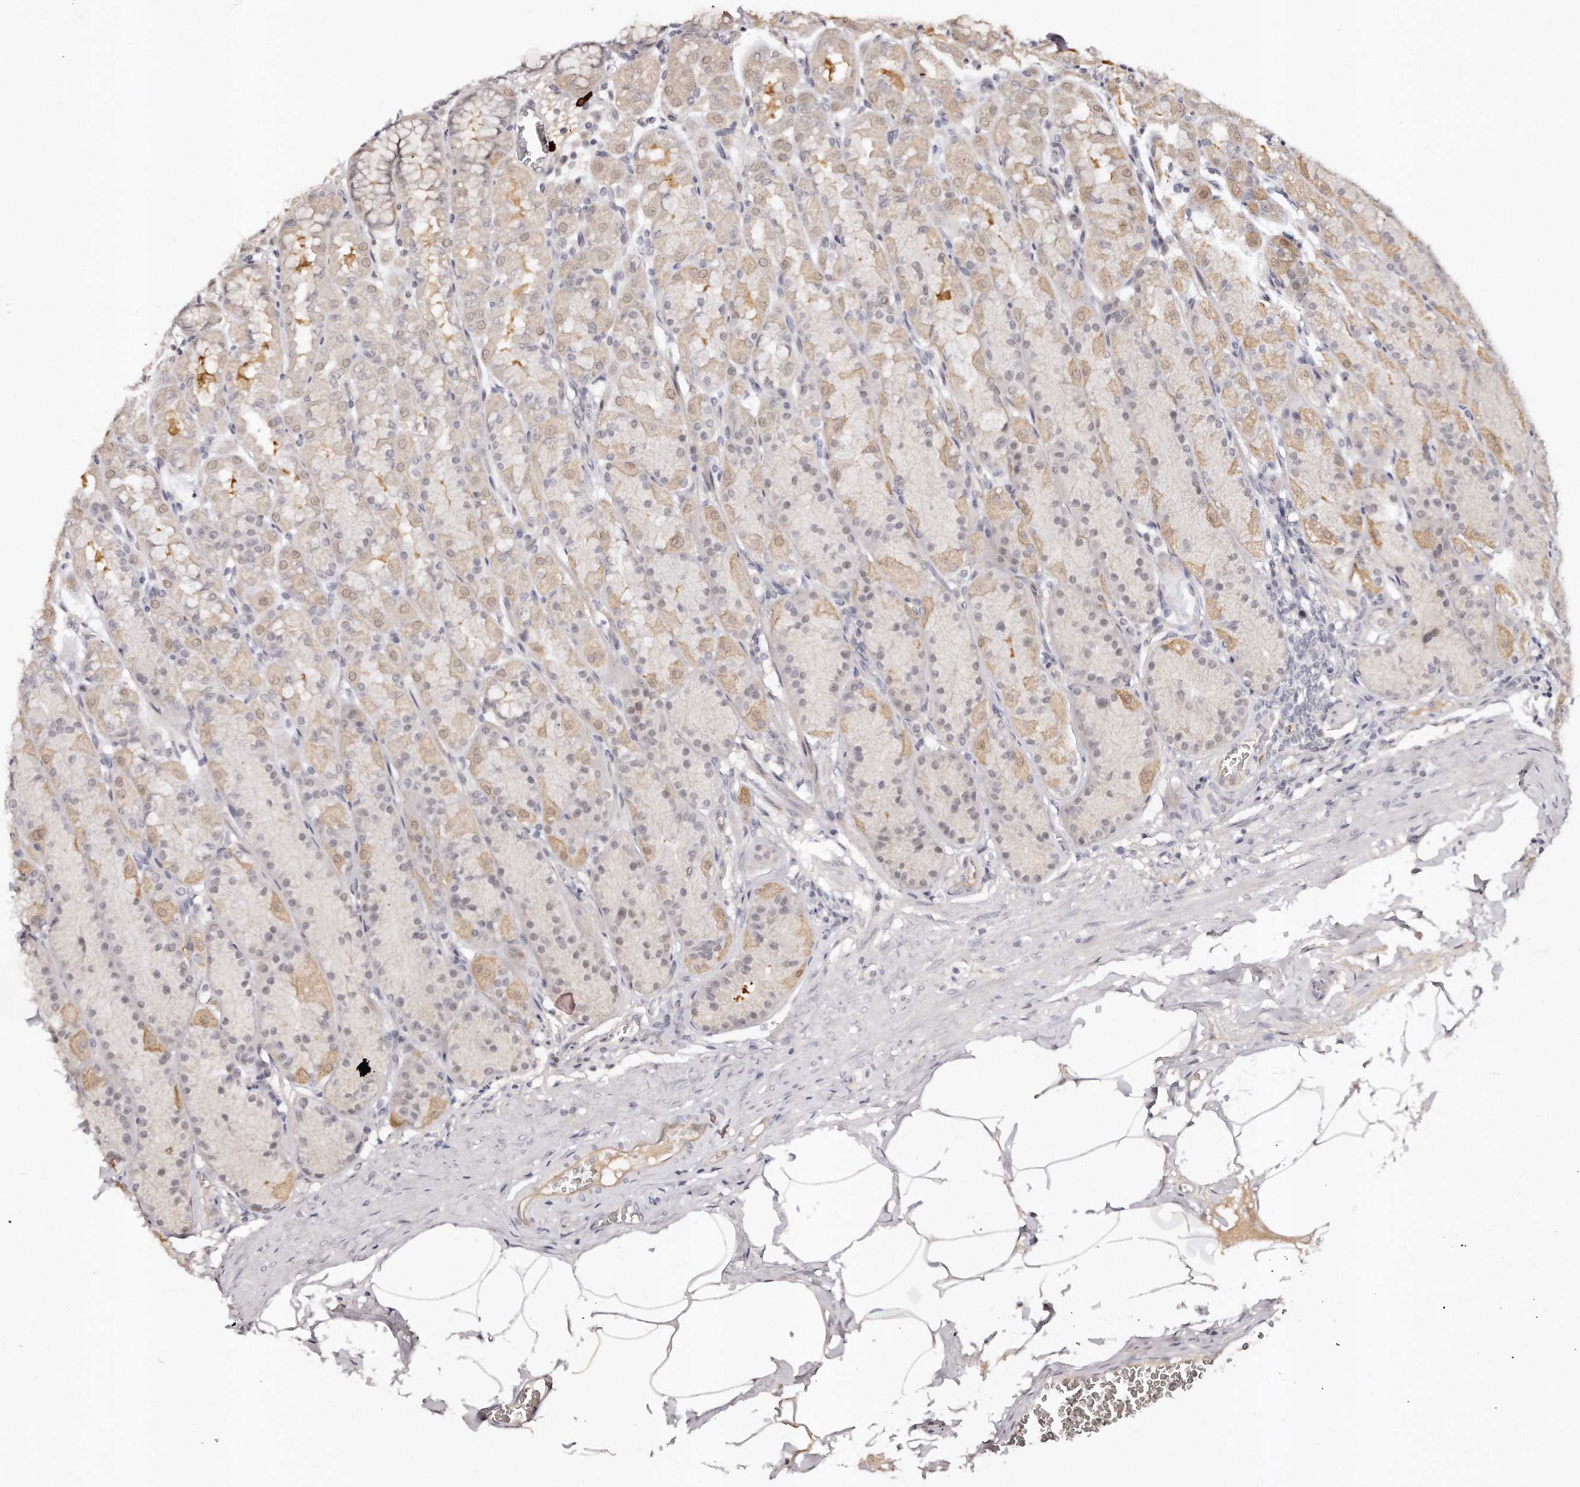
{"staining": {"intensity": "moderate", "quantity": "25%-75%", "location": "cytoplasmic/membranous,nuclear"}, "tissue": "stomach", "cell_type": "Glandular cells", "image_type": "normal", "snomed": [{"axis": "morphology", "description": "Normal tissue, NOS"}, {"axis": "topography", "description": "Stomach"}], "caption": "Benign stomach shows moderate cytoplasmic/membranous,nuclear staining in about 25%-75% of glandular cells, visualized by immunohistochemistry.", "gene": "SOX4", "patient": {"sex": "male", "age": 42}}